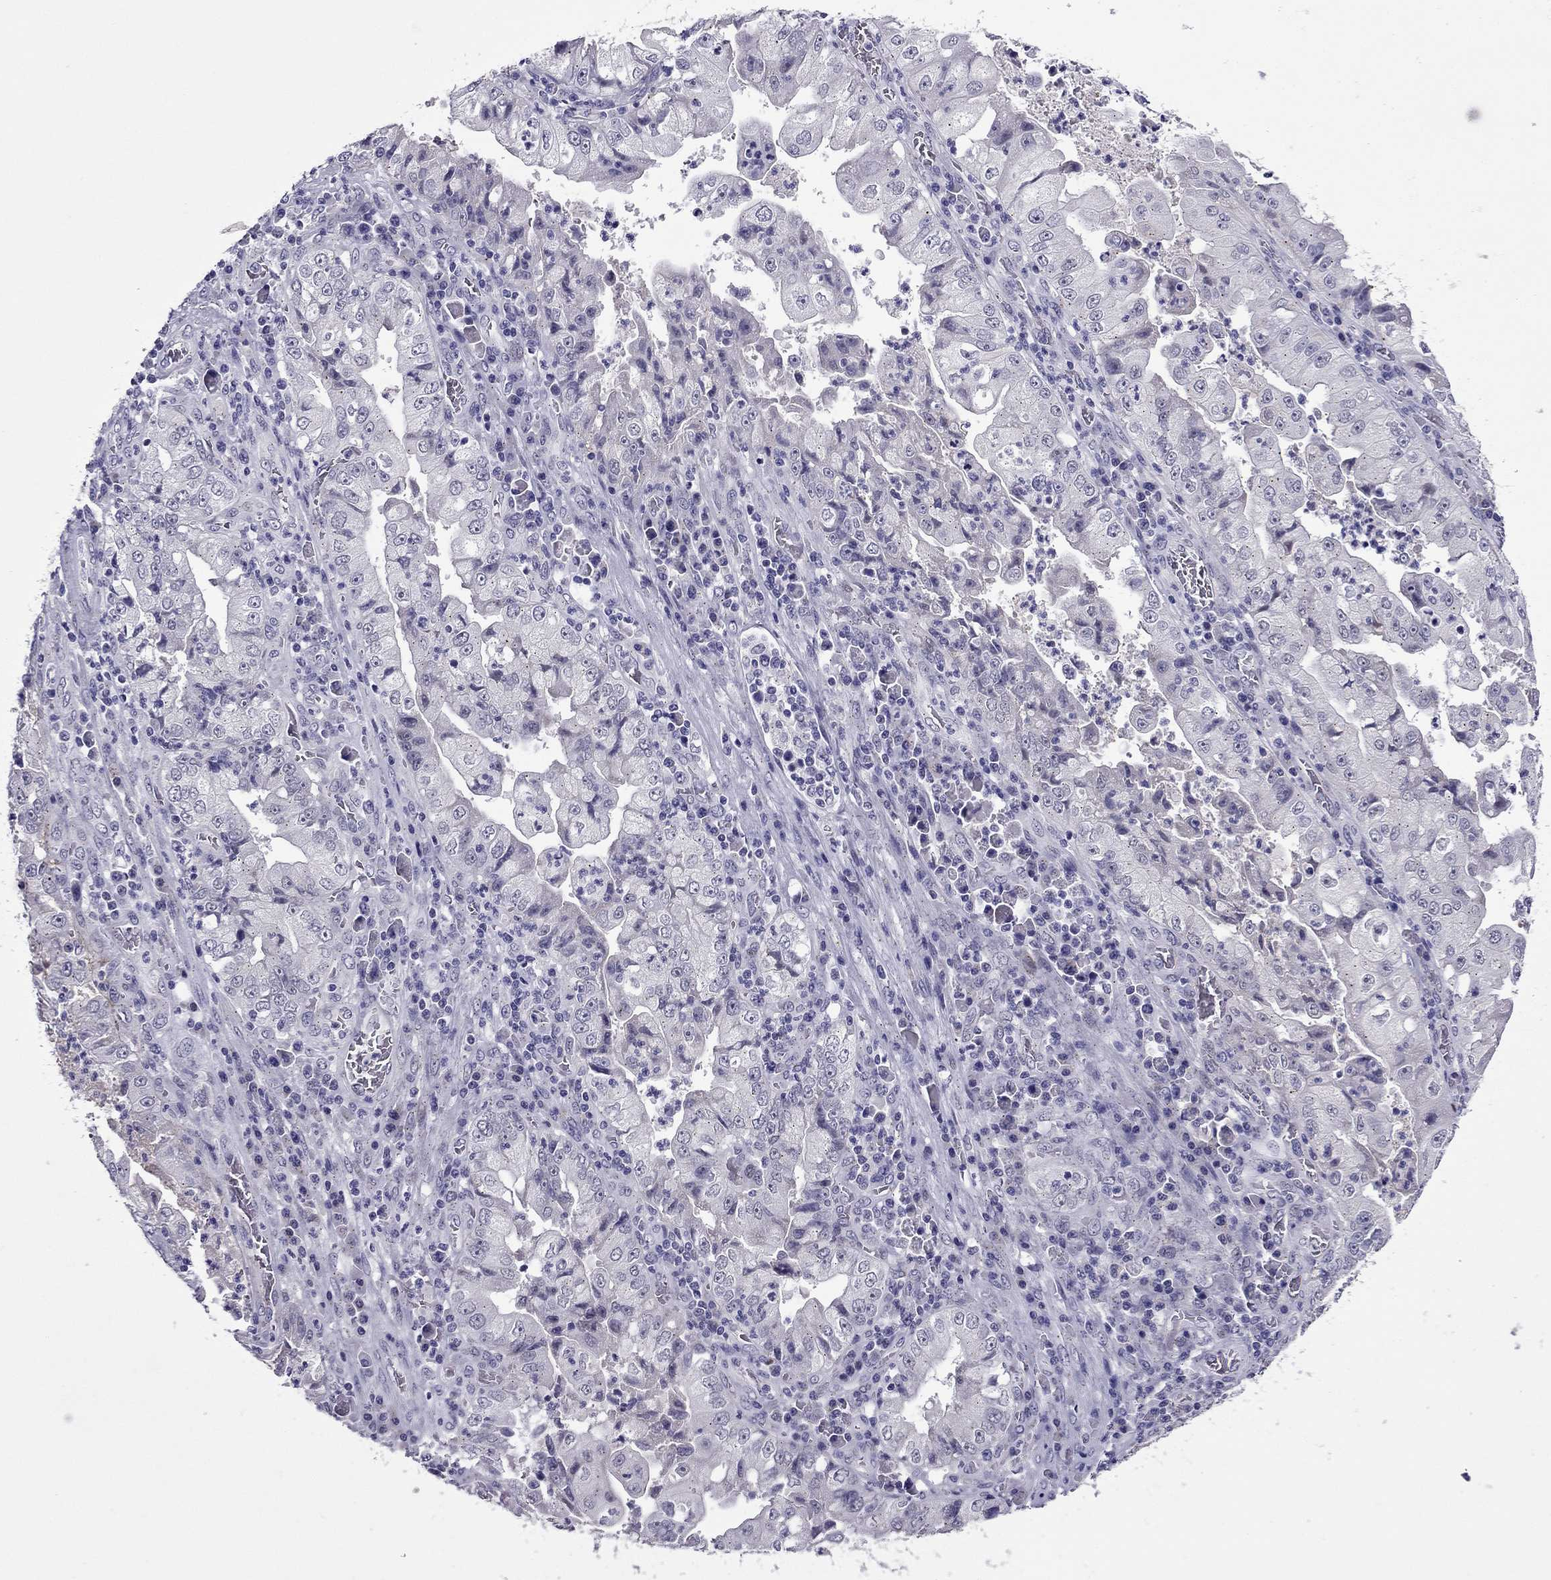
{"staining": {"intensity": "negative", "quantity": "none", "location": "none"}, "tissue": "stomach cancer", "cell_type": "Tumor cells", "image_type": "cancer", "snomed": [{"axis": "morphology", "description": "Adenocarcinoma, NOS"}, {"axis": "topography", "description": "Stomach"}], "caption": "Immunohistochemistry histopathology image of stomach cancer (adenocarcinoma) stained for a protein (brown), which displays no staining in tumor cells.", "gene": "MYBPH", "patient": {"sex": "male", "age": 76}}